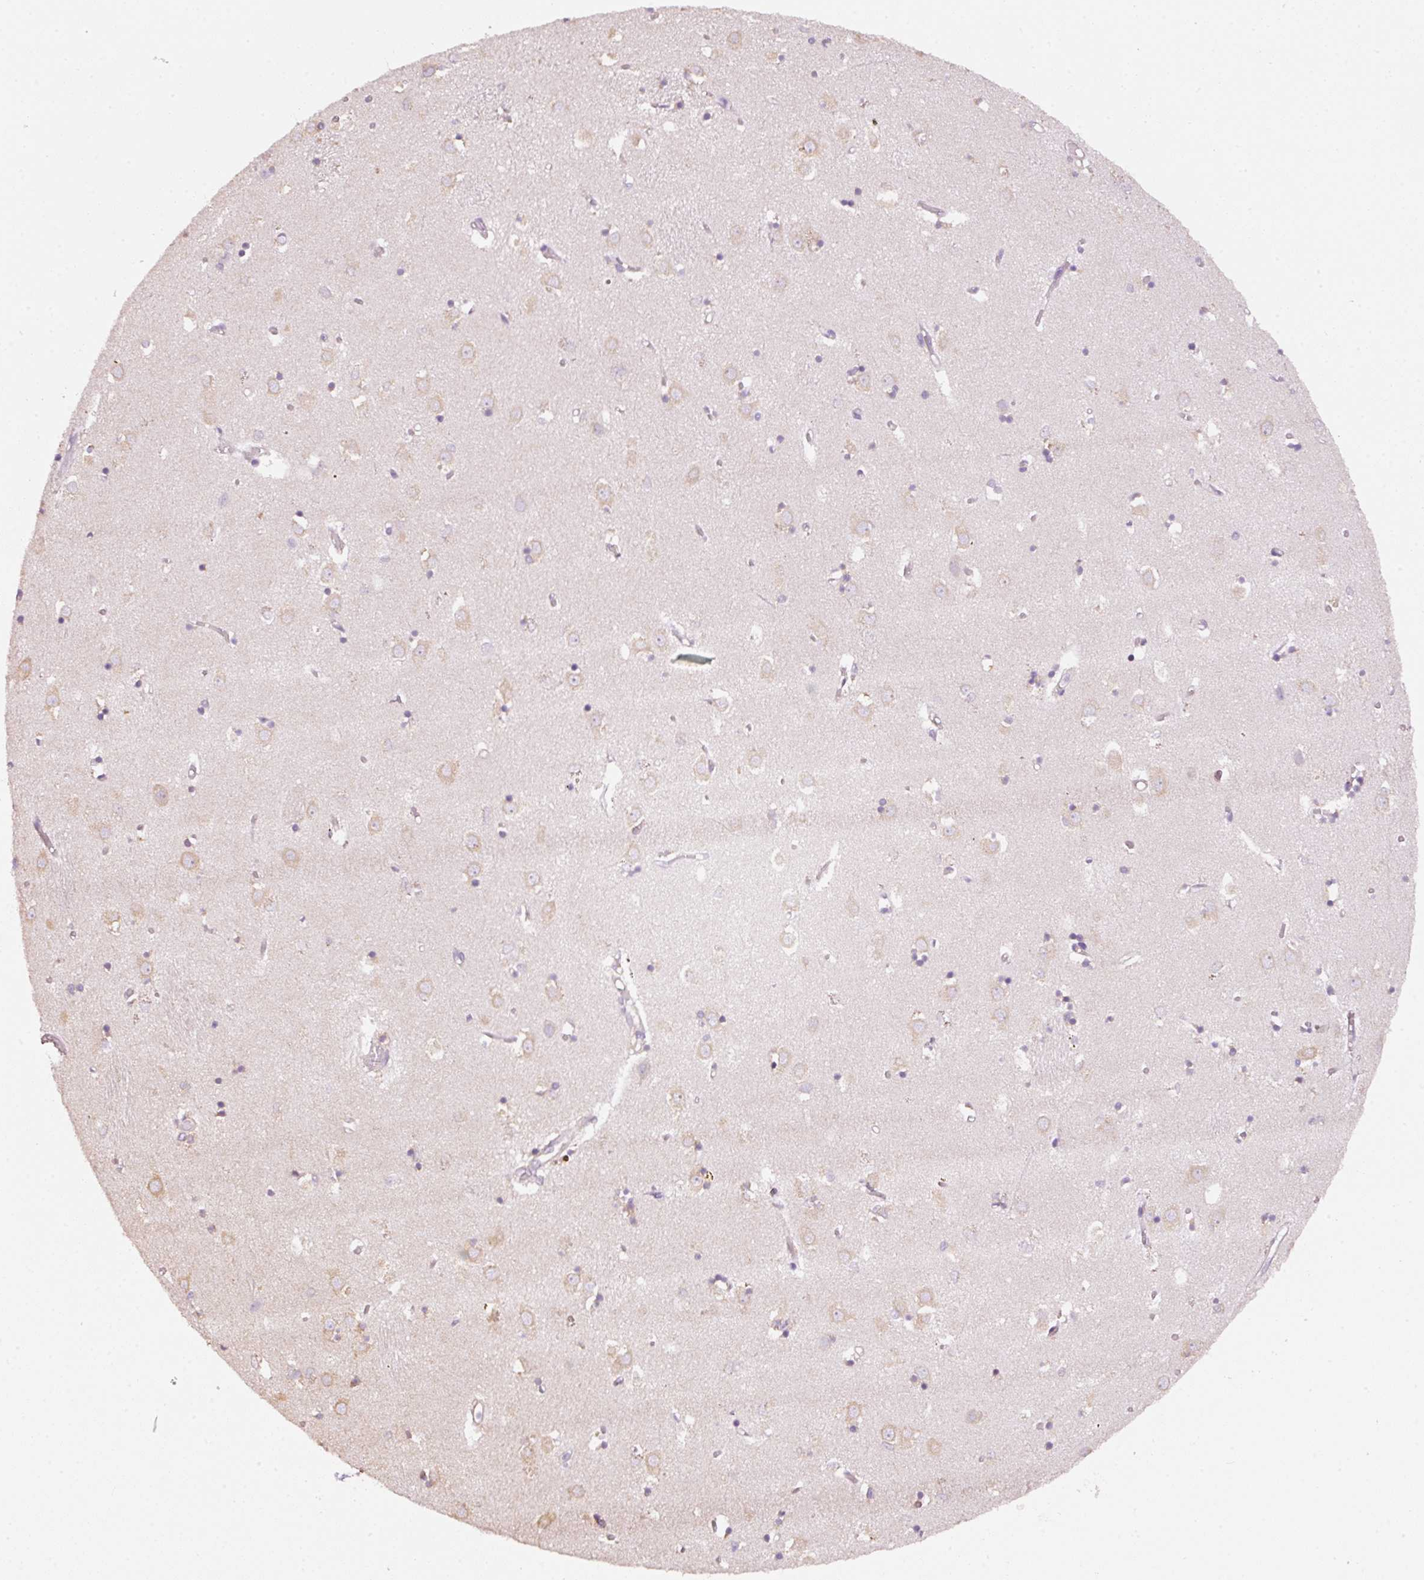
{"staining": {"intensity": "weak", "quantity": "25%-75%", "location": "cytoplasmic/membranous"}, "tissue": "caudate", "cell_type": "Glial cells", "image_type": "normal", "snomed": [{"axis": "morphology", "description": "Normal tissue, NOS"}, {"axis": "topography", "description": "Lateral ventricle wall"}], "caption": "Weak cytoplasmic/membranous protein positivity is present in about 25%-75% of glial cells in caudate. Nuclei are stained in blue.", "gene": "GCG", "patient": {"sex": "male", "age": 70}}